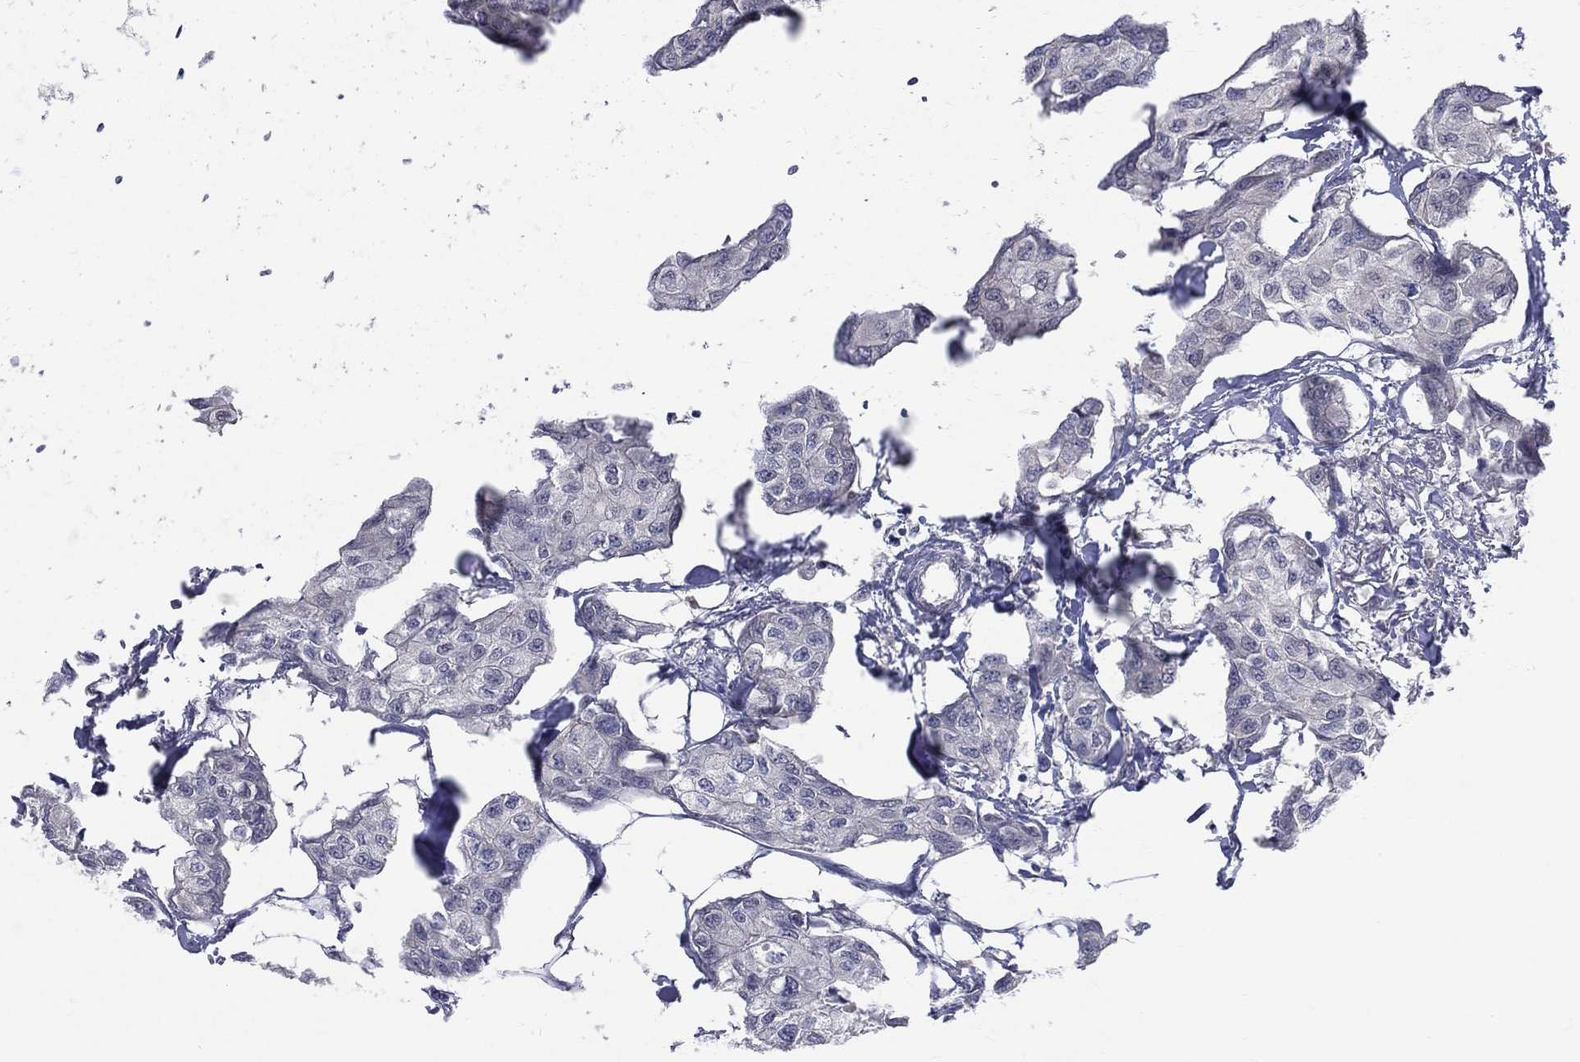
{"staining": {"intensity": "negative", "quantity": "none", "location": "none"}, "tissue": "breast cancer", "cell_type": "Tumor cells", "image_type": "cancer", "snomed": [{"axis": "morphology", "description": "Duct carcinoma"}, {"axis": "topography", "description": "Breast"}], "caption": "This is a micrograph of immunohistochemistry staining of breast cancer (intraductal carcinoma), which shows no expression in tumor cells.", "gene": "DLG4", "patient": {"sex": "female", "age": 80}}